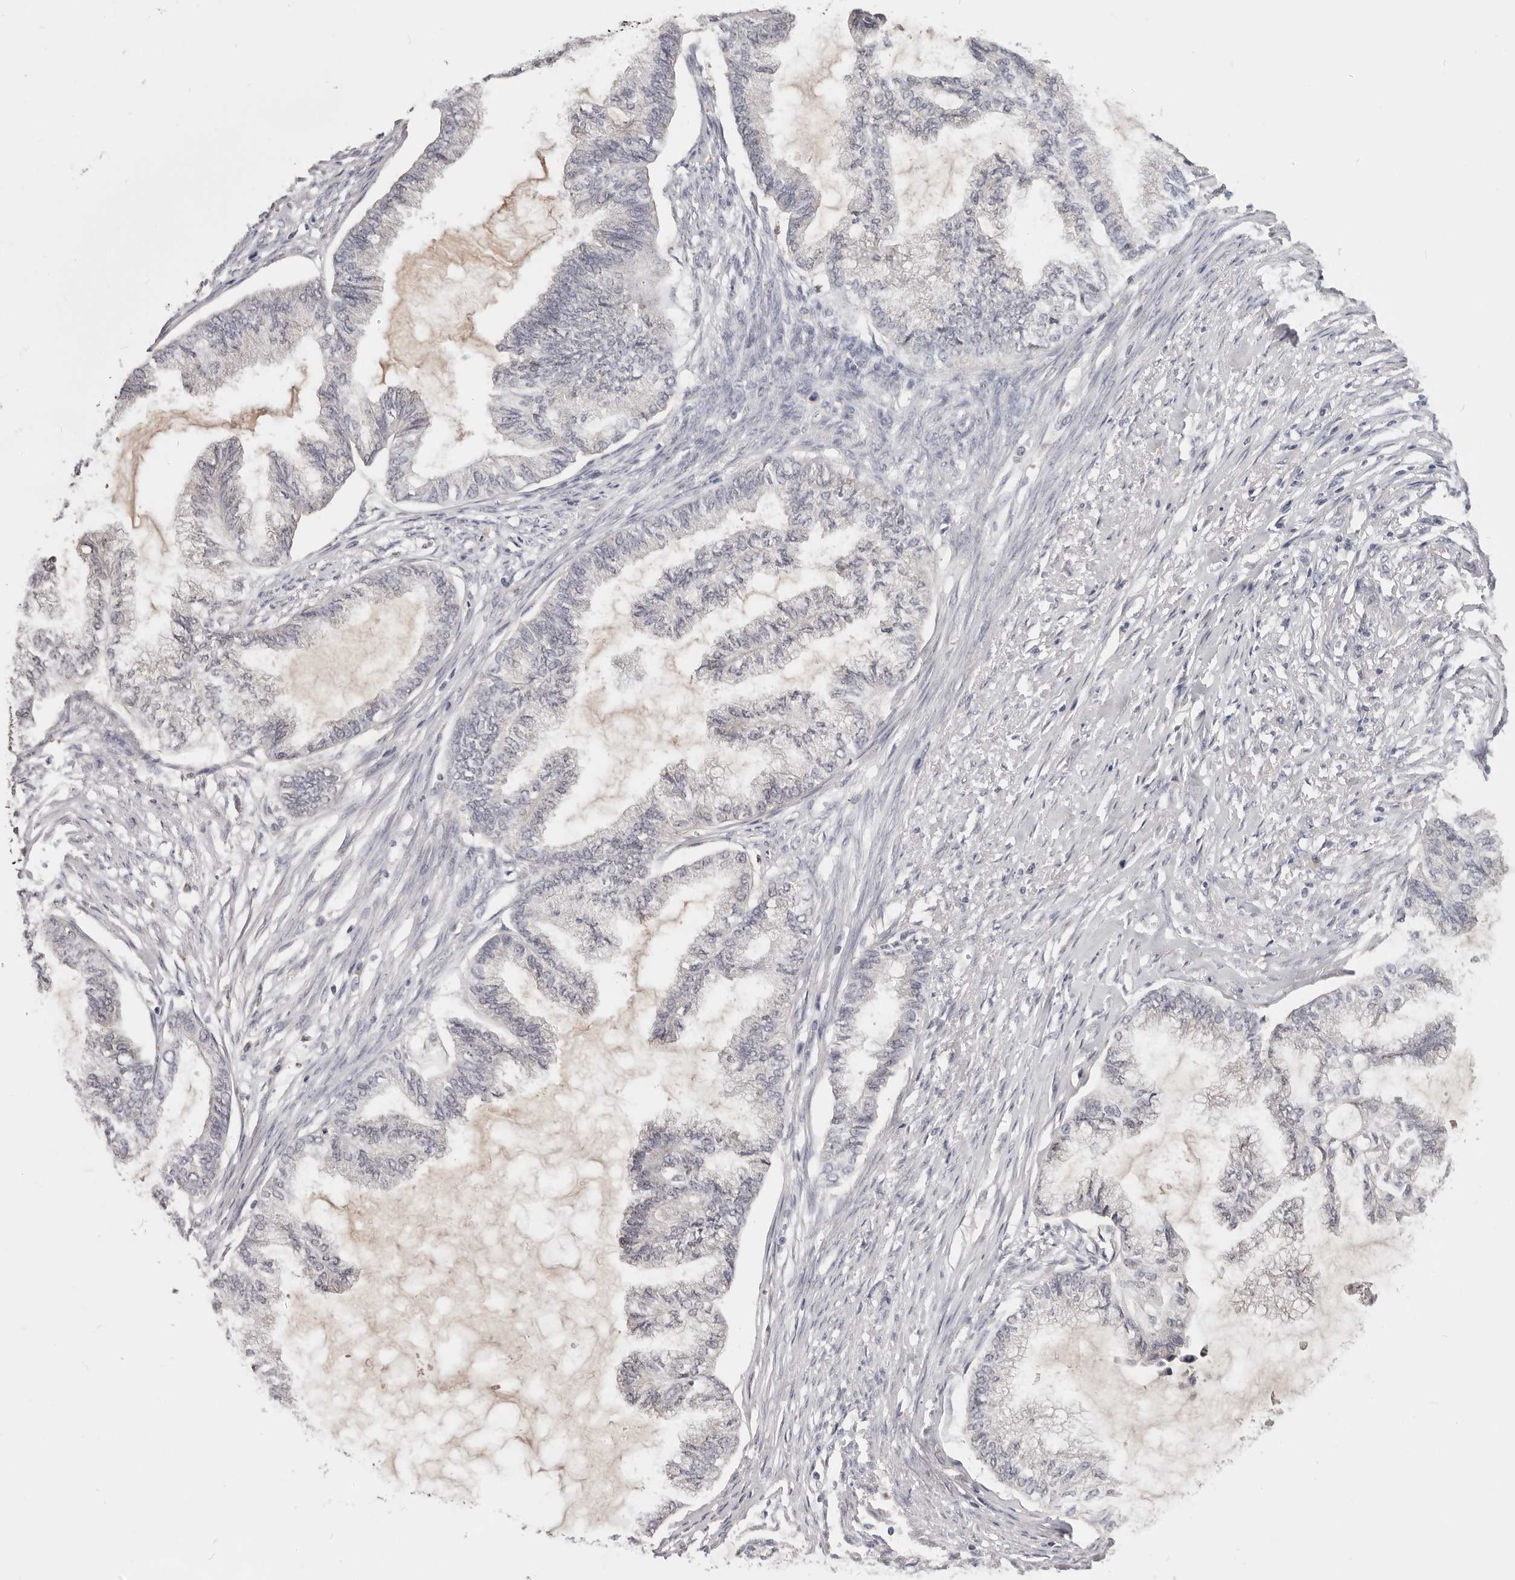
{"staining": {"intensity": "negative", "quantity": "none", "location": "none"}, "tissue": "endometrial cancer", "cell_type": "Tumor cells", "image_type": "cancer", "snomed": [{"axis": "morphology", "description": "Adenocarcinoma, NOS"}, {"axis": "topography", "description": "Endometrium"}], "caption": "The immunohistochemistry micrograph has no significant staining in tumor cells of endometrial cancer tissue.", "gene": "TSPAN13", "patient": {"sex": "female", "age": 86}}